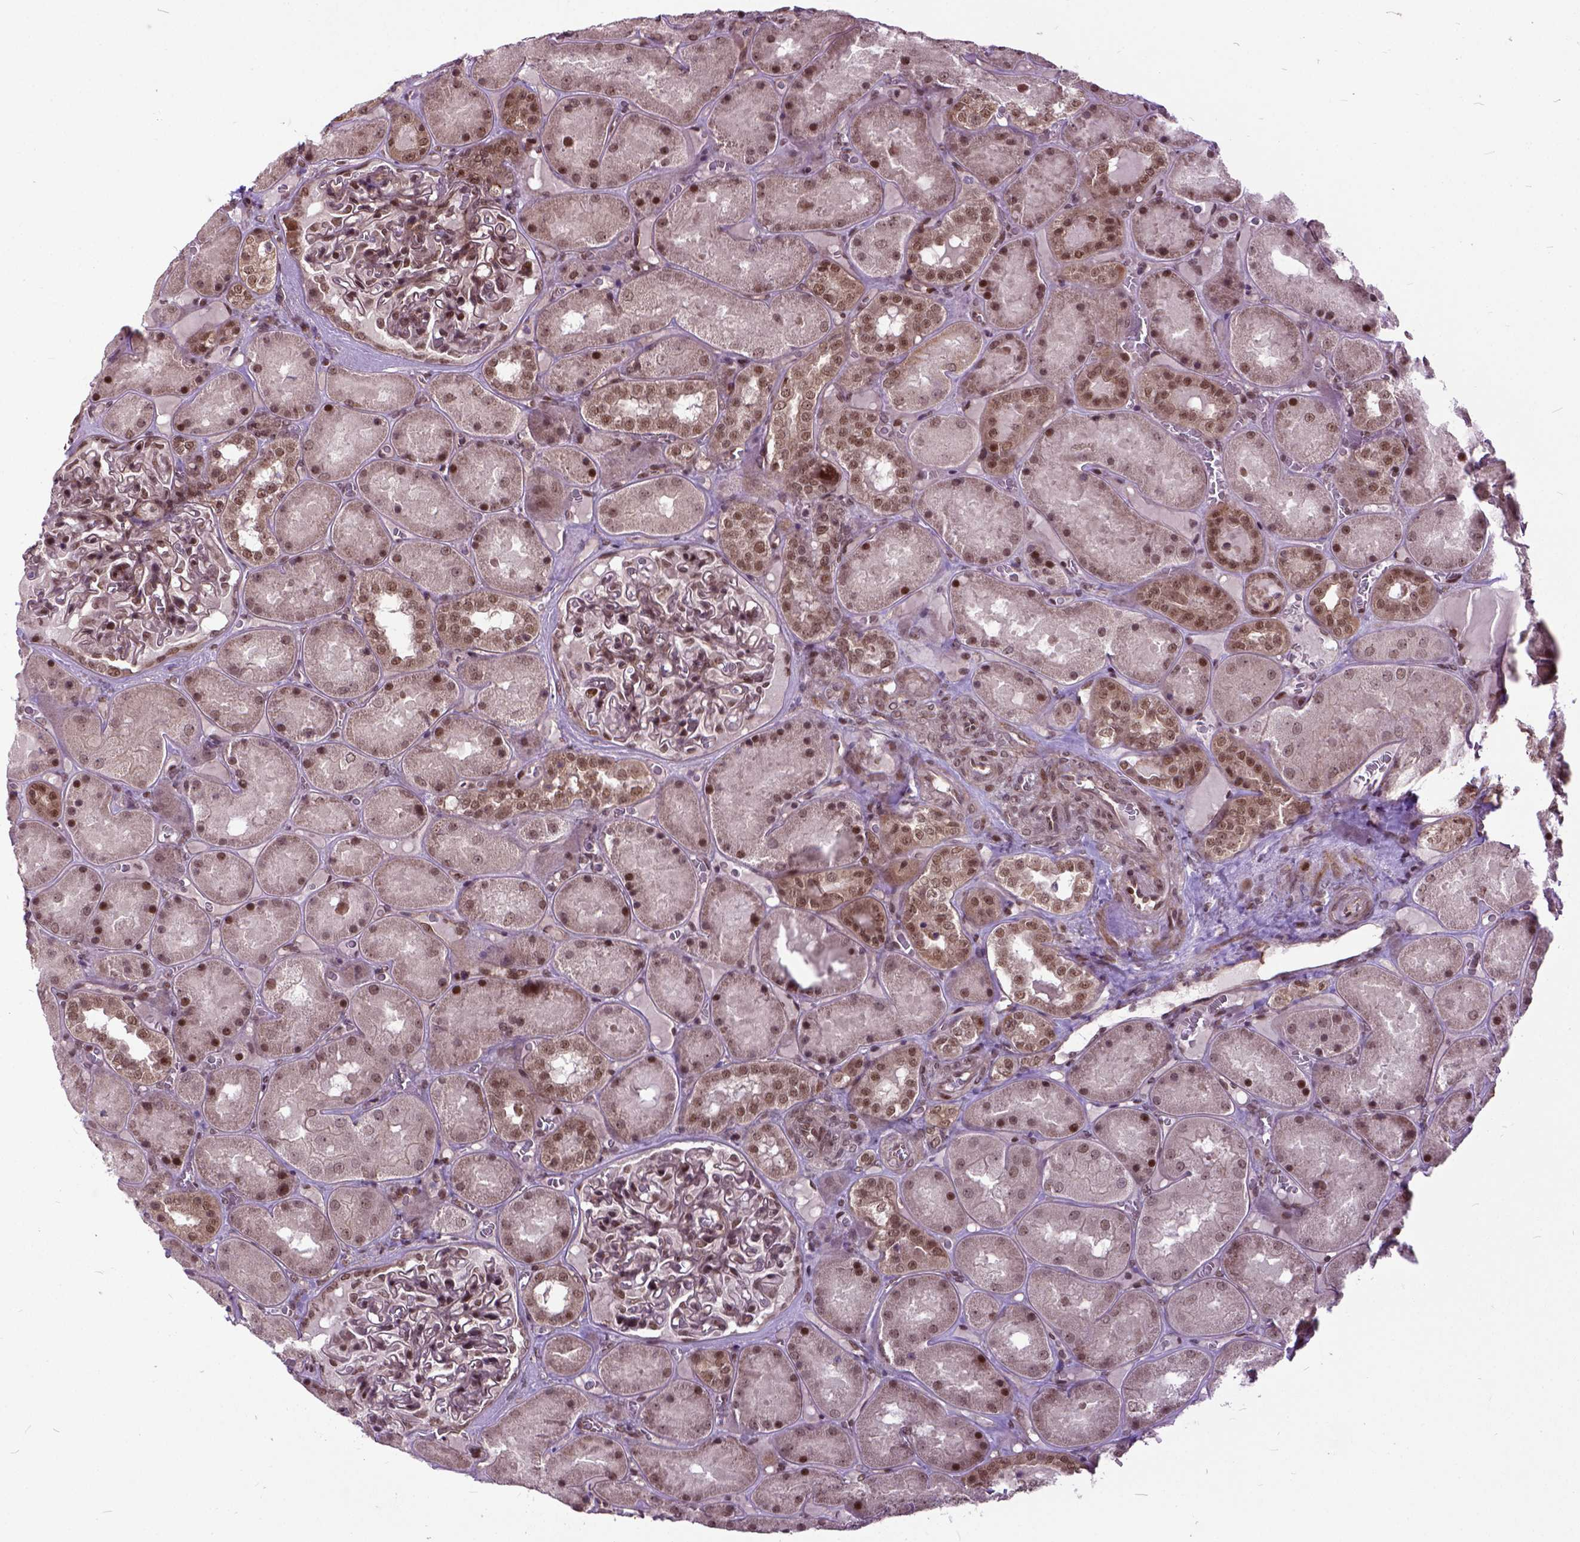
{"staining": {"intensity": "strong", "quantity": "25%-75%", "location": "nuclear"}, "tissue": "kidney", "cell_type": "Cells in glomeruli", "image_type": "normal", "snomed": [{"axis": "morphology", "description": "Normal tissue, NOS"}, {"axis": "topography", "description": "Kidney"}], "caption": "IHC micrograph of benign kidney: kidney stained using immunohistochemistry reveals high levels of strong protein expression localized specifically in the nuclear of cells in glomeruli, appearing as a nuclear brown color.", "gene": "ZNF630", "patient": {"sex": "male", "age": 73}}